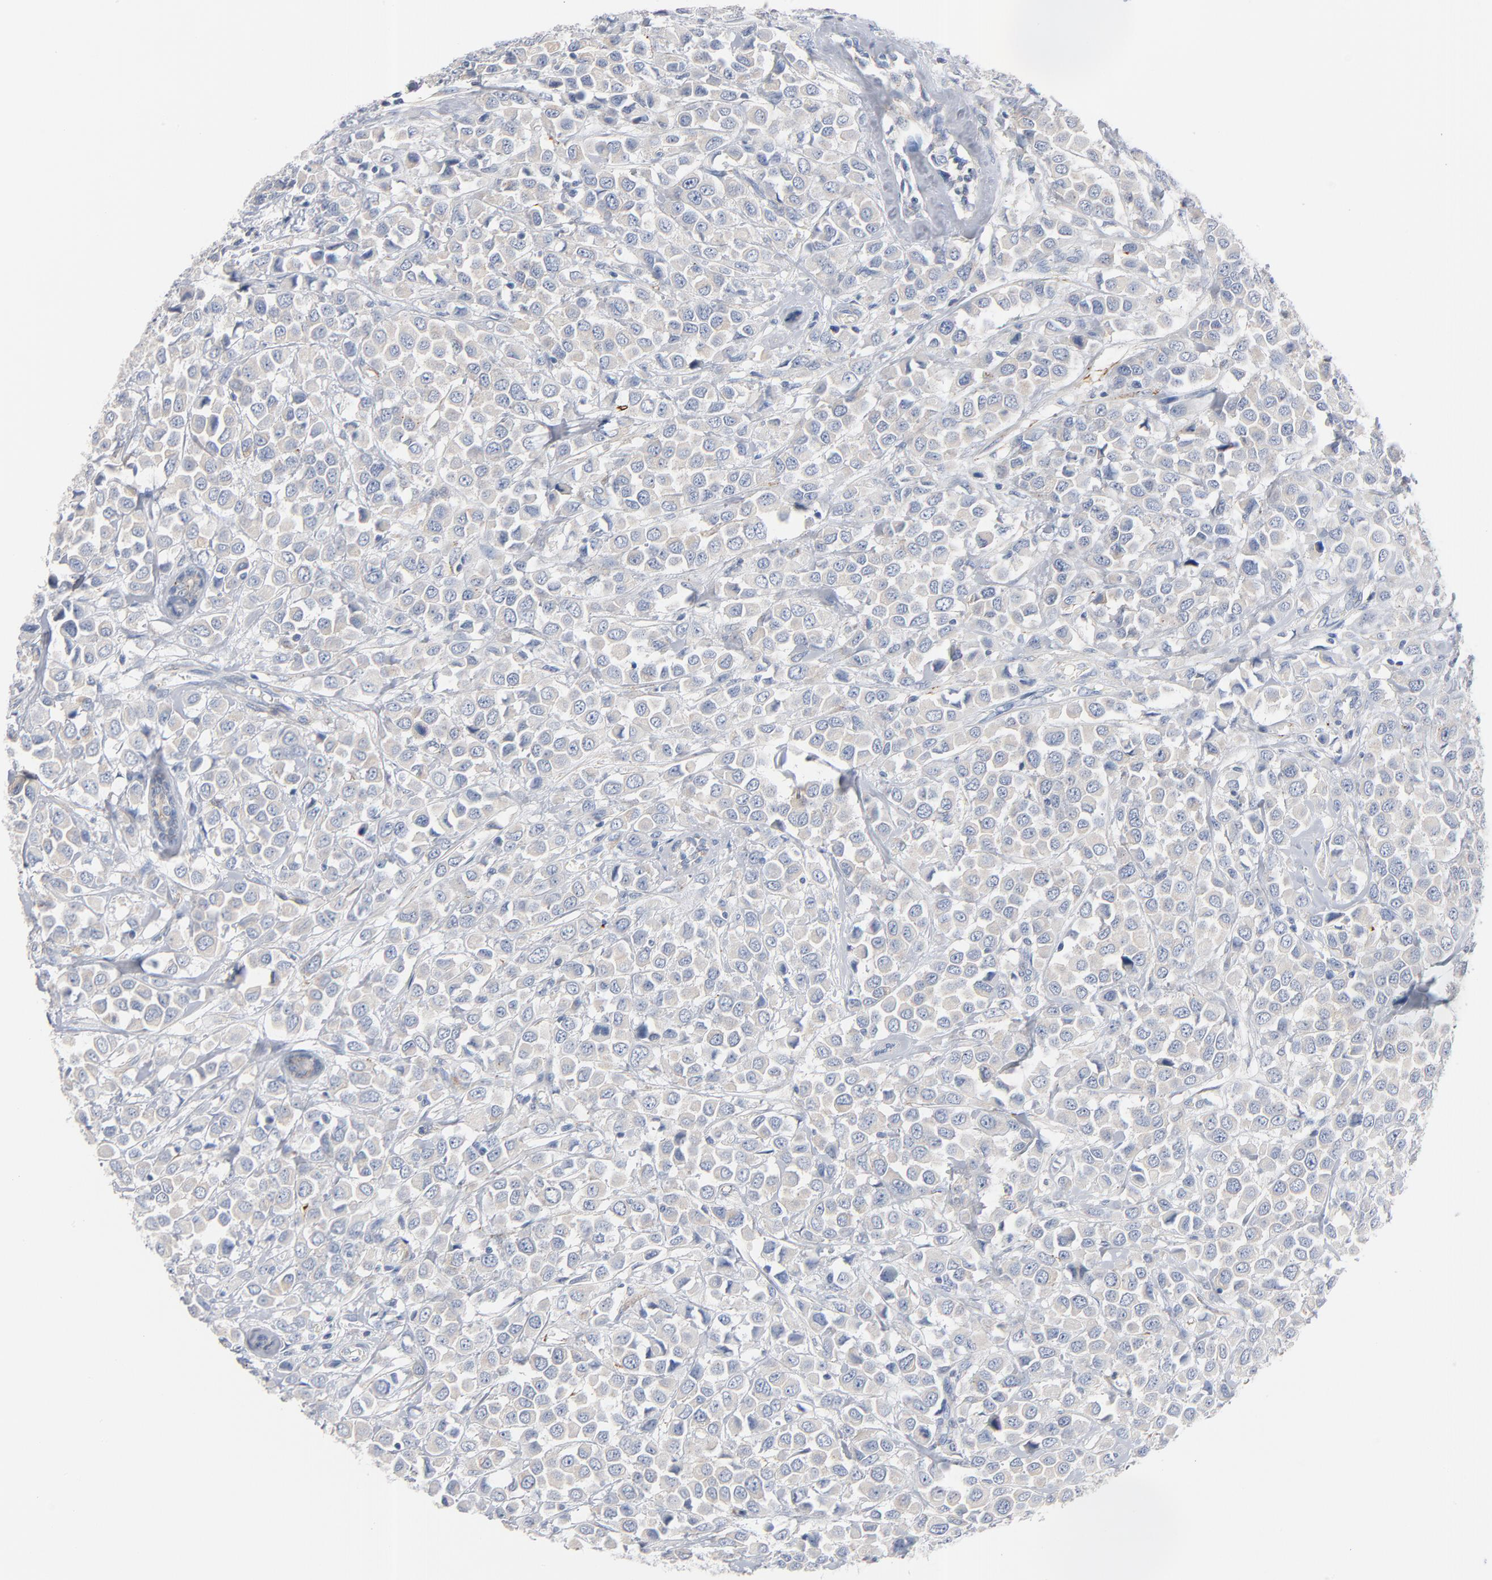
{"staining": {"intensity": "negative", "quantity": "none", "location": "none"}, "tissue": "breast cancer", "cell_type": "Tumor cells", "image_type": "cancer", "snomed": [{"axis": "morphology", "description": "Duct carcinoma"}, {"axis": "topography", "description": "Breast"}], "caption": "There is no significant expression in tumor cells of breast infiltrating ductal carcinoma.", "gene": "IFT43", "patient": {"sex": "female", "age": 61}}